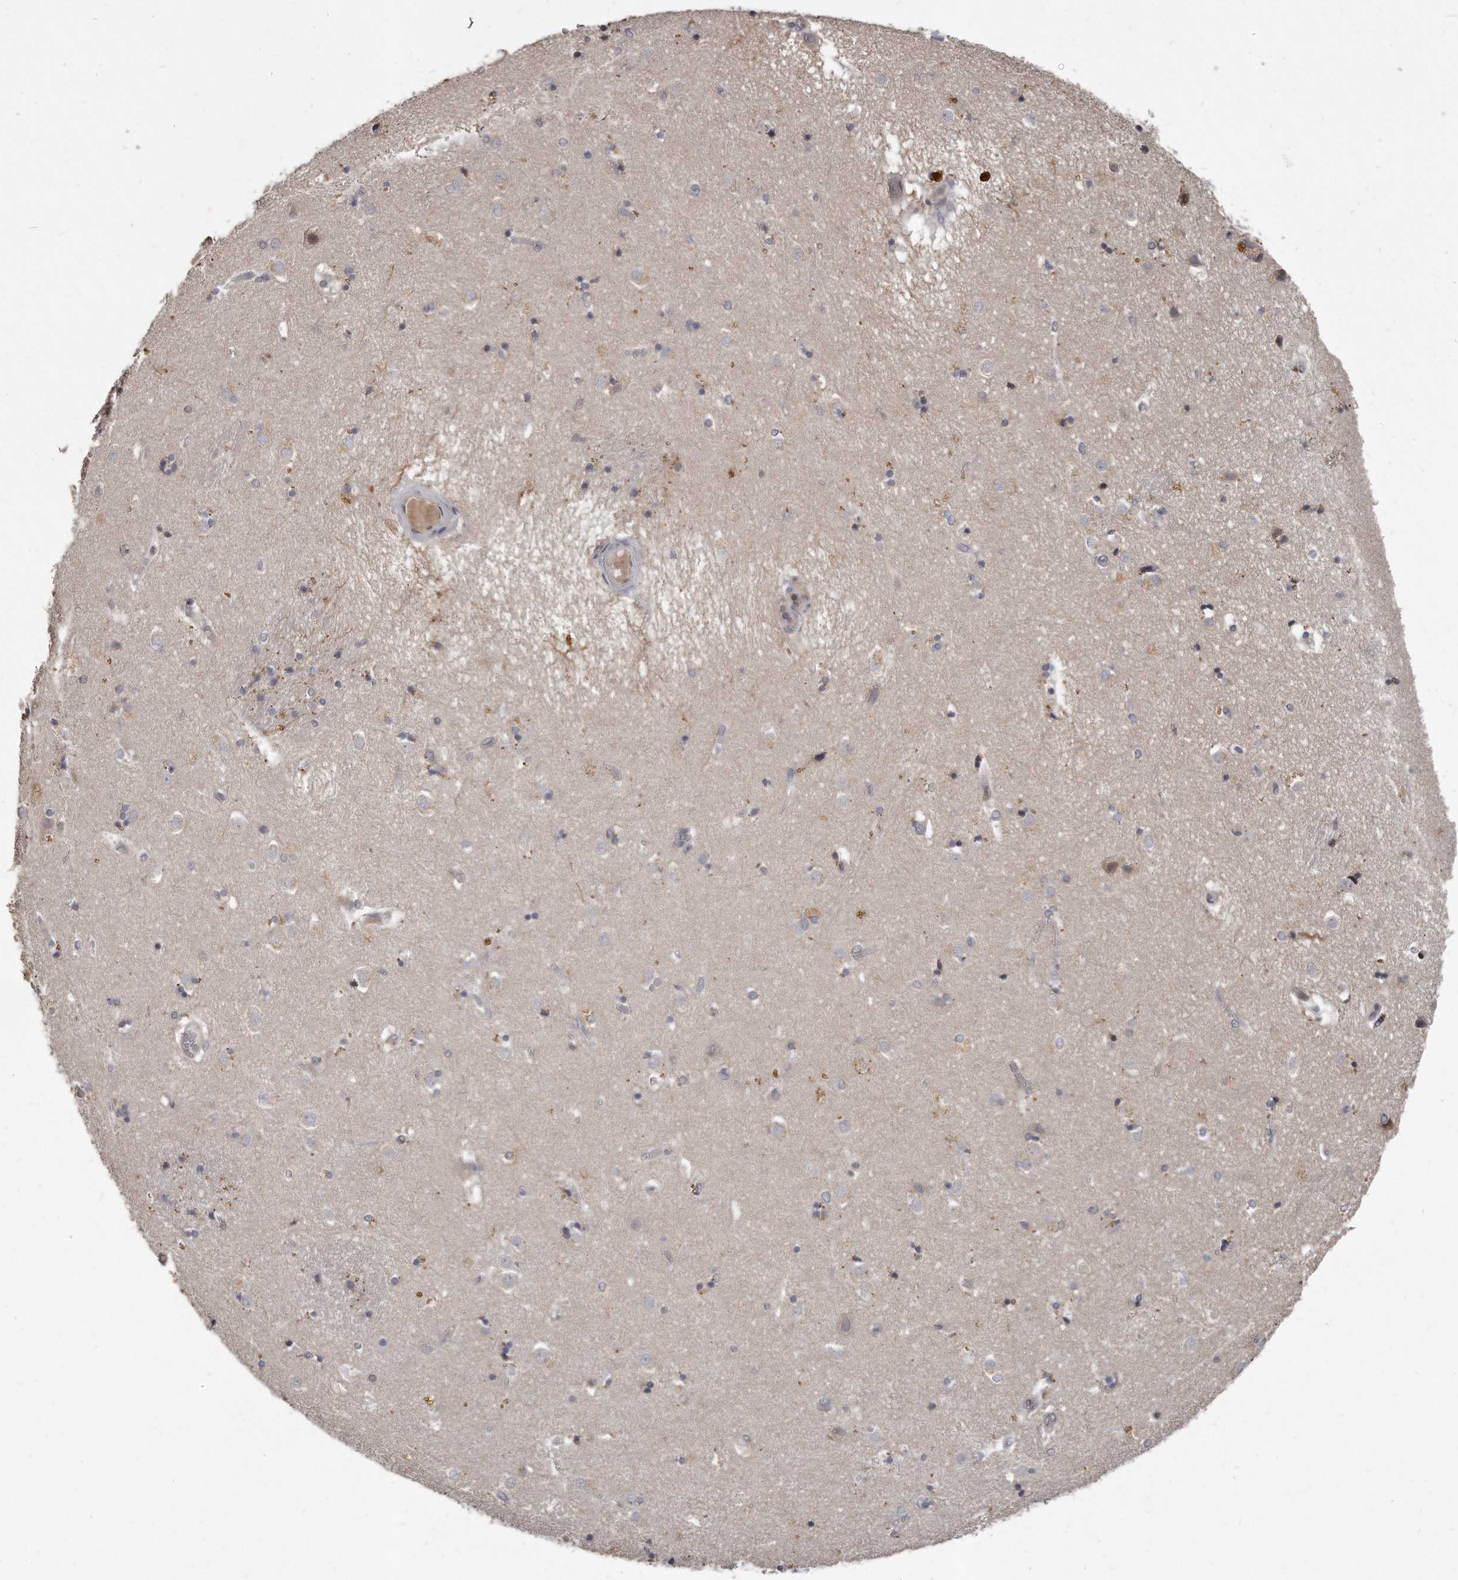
{"staining": {"intensity": "weak", "quantity": "<25%", "location": "cytoplasmic/membranous"}, "tissue": "caudate", "cell_type": "Glial cells", "image_type": "normal", "snomed": [{"axis": "morphology", "description": "Normal tissue, NOS"}, {"axis": "topography", "description": "Lateral ventricle wall"}], "caption": "An immunohistochemistry (IHC) photomicrograph of normal caudate is shown. There is no staining in glial cells of caudate. The staining is performed using DAB (3,3'-diaminobenzidine) brown chromogen with nuclei counter-stained in using hematoxylin.", "gene": "GCH1", "patient": {"sex": "male", "age": 70}}